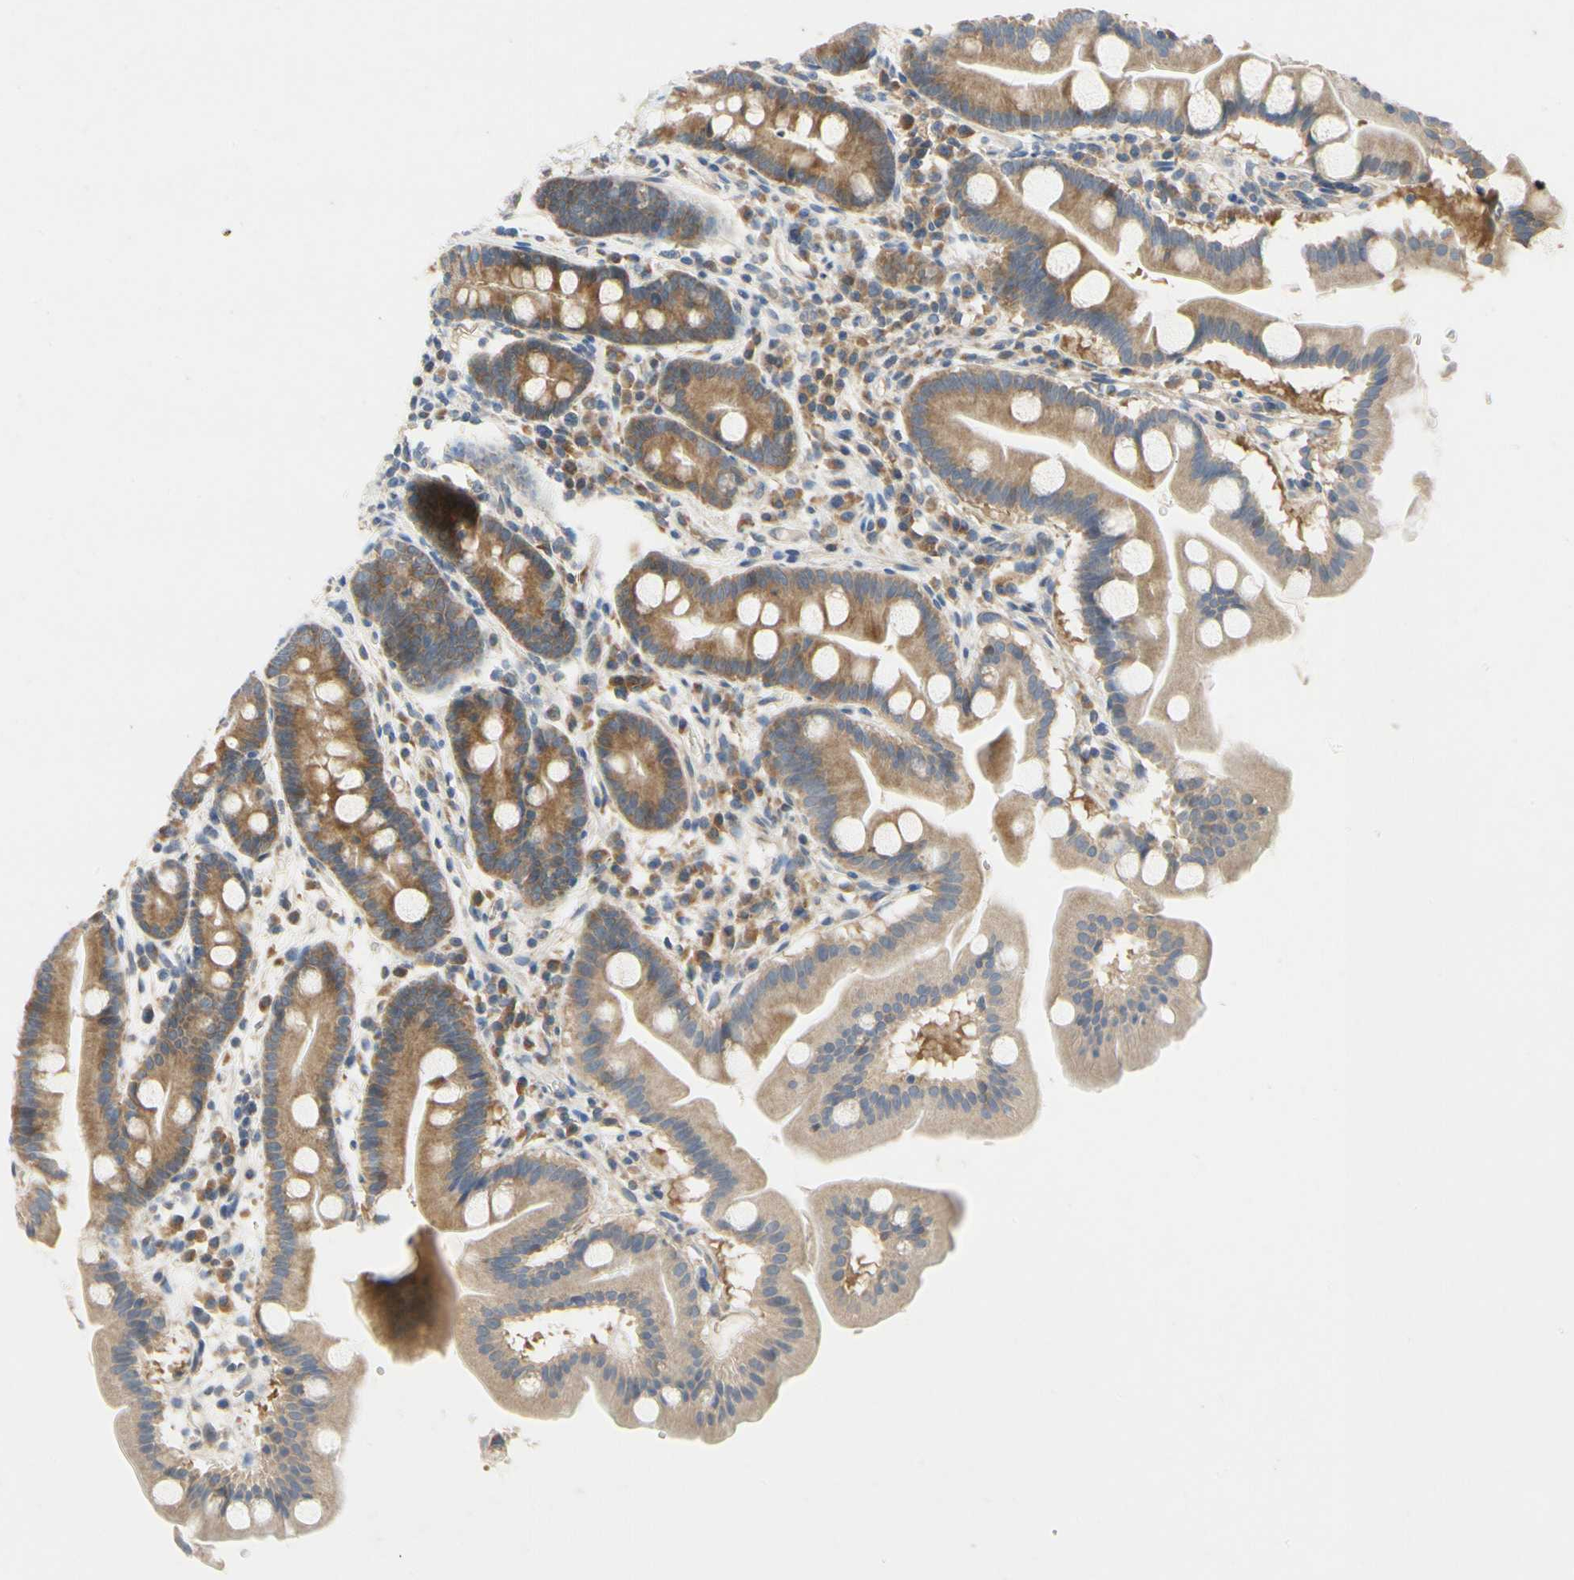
{"staining": {"intensity": "moderate", "quantity": ">75%", "location": "cytoplasmic/membranous"}, "tissue": "duodenum", "cell_type": "Glandular cells", "image_type": "normal", "snomed": [{"axis": "morphology", "description": "Normal tissue, NOS"}, {"axis": "topography", "description": "Duodenum"}], "caption": "Protein analysis of normal duodenum demonstrates moderate cytoplasmic/membranous staining in about >75% of glandular cells. Ihc stains the protein in brown and the nuclei are stained blue.", "gene": "KLHDC8B", "patient": {"sex": "male", "age": 50}}